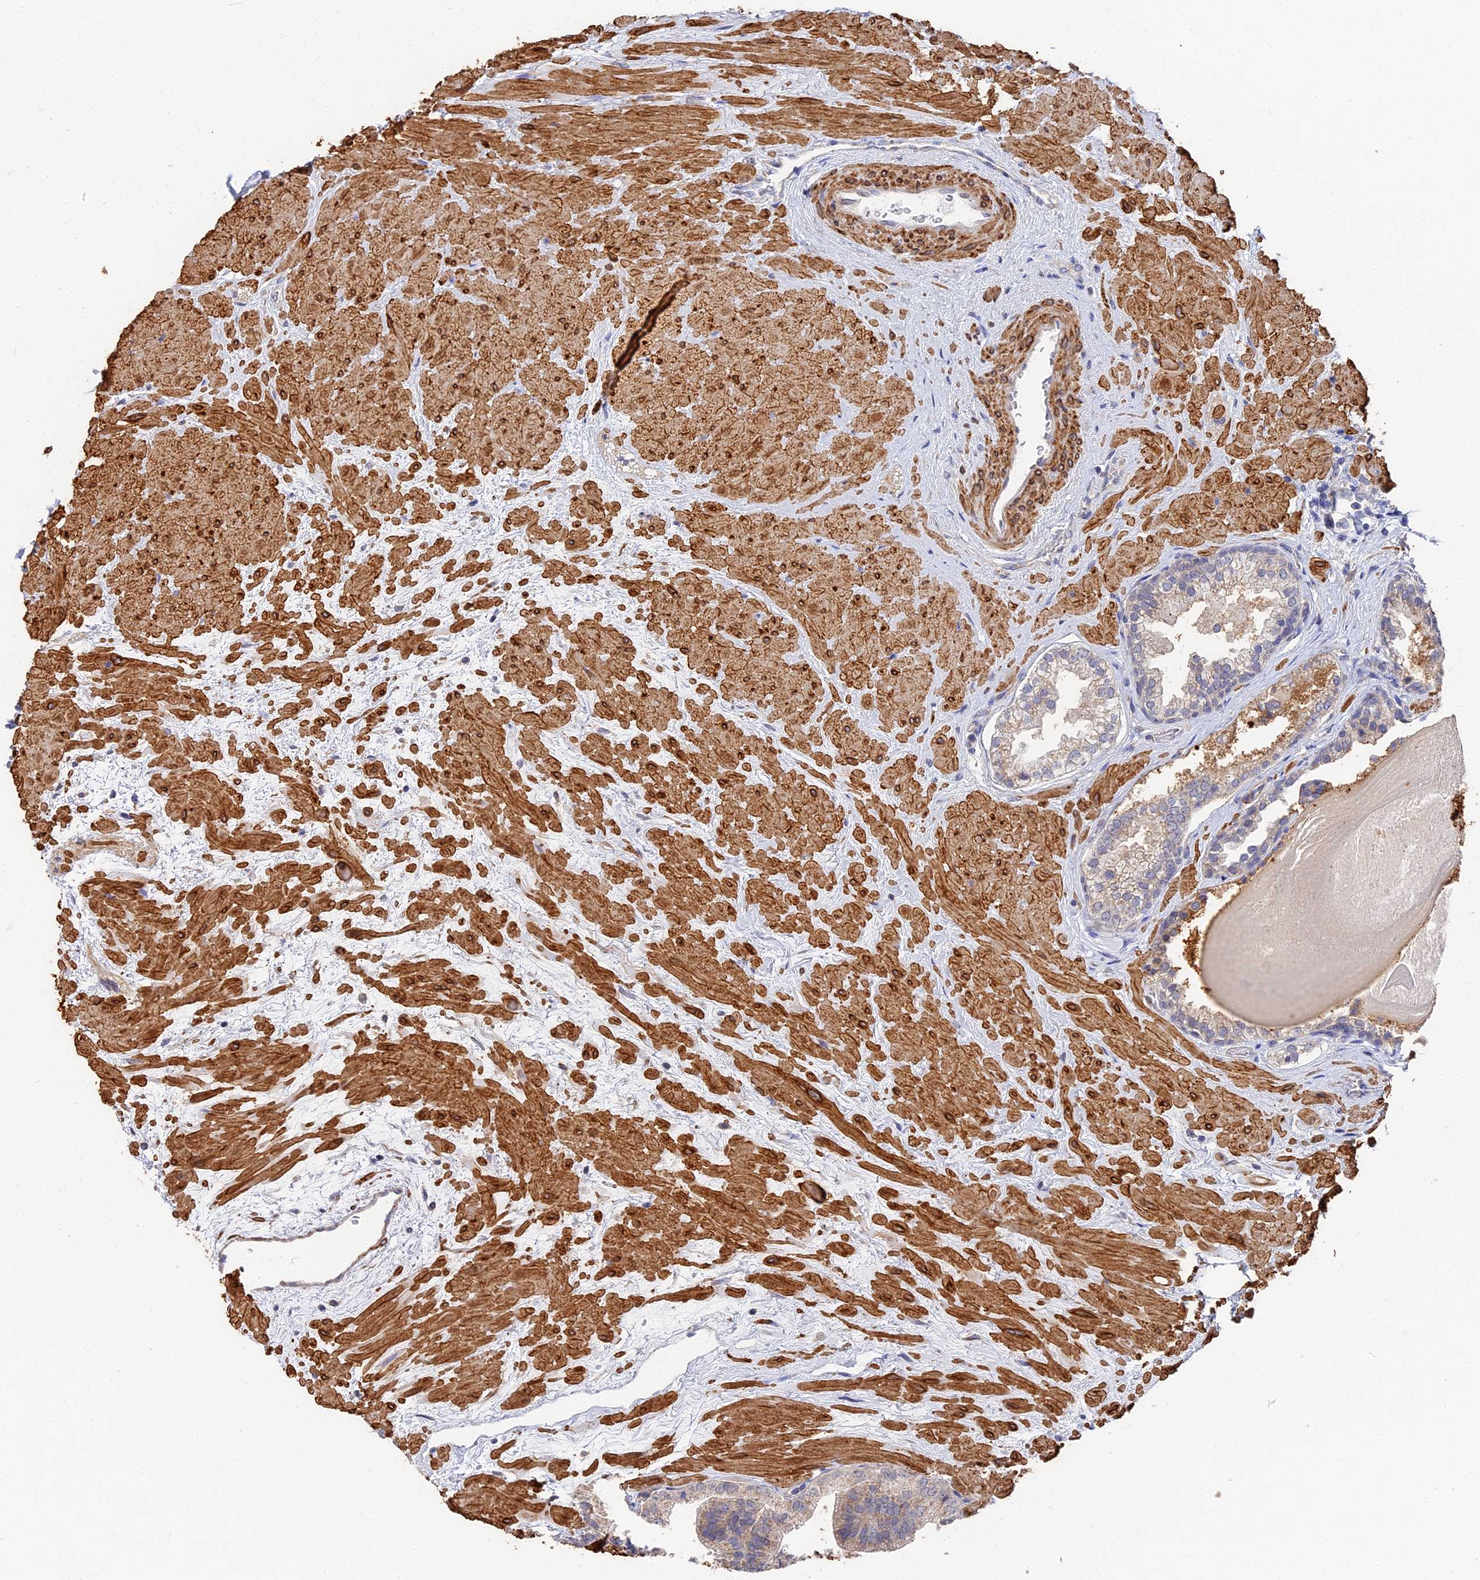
{"staining": {"intensity": "weak", "quantity": "<25%", "location": "cytoplasmic/membranous"}, "tissue": "prostate", "cell_type": "Glandular cells", "image_type": "normal", "snomed": [{"axis": "morphology", "description": "Normal tissue, NOS"}, {"axis": "topography", "description": "Prostate"}], "caption": "Protein analysis of unremarkable prostate shows no significant expression in glandular cells.", "gene": "CCDC113", "patient": {"sex": "male", "age": 48}}